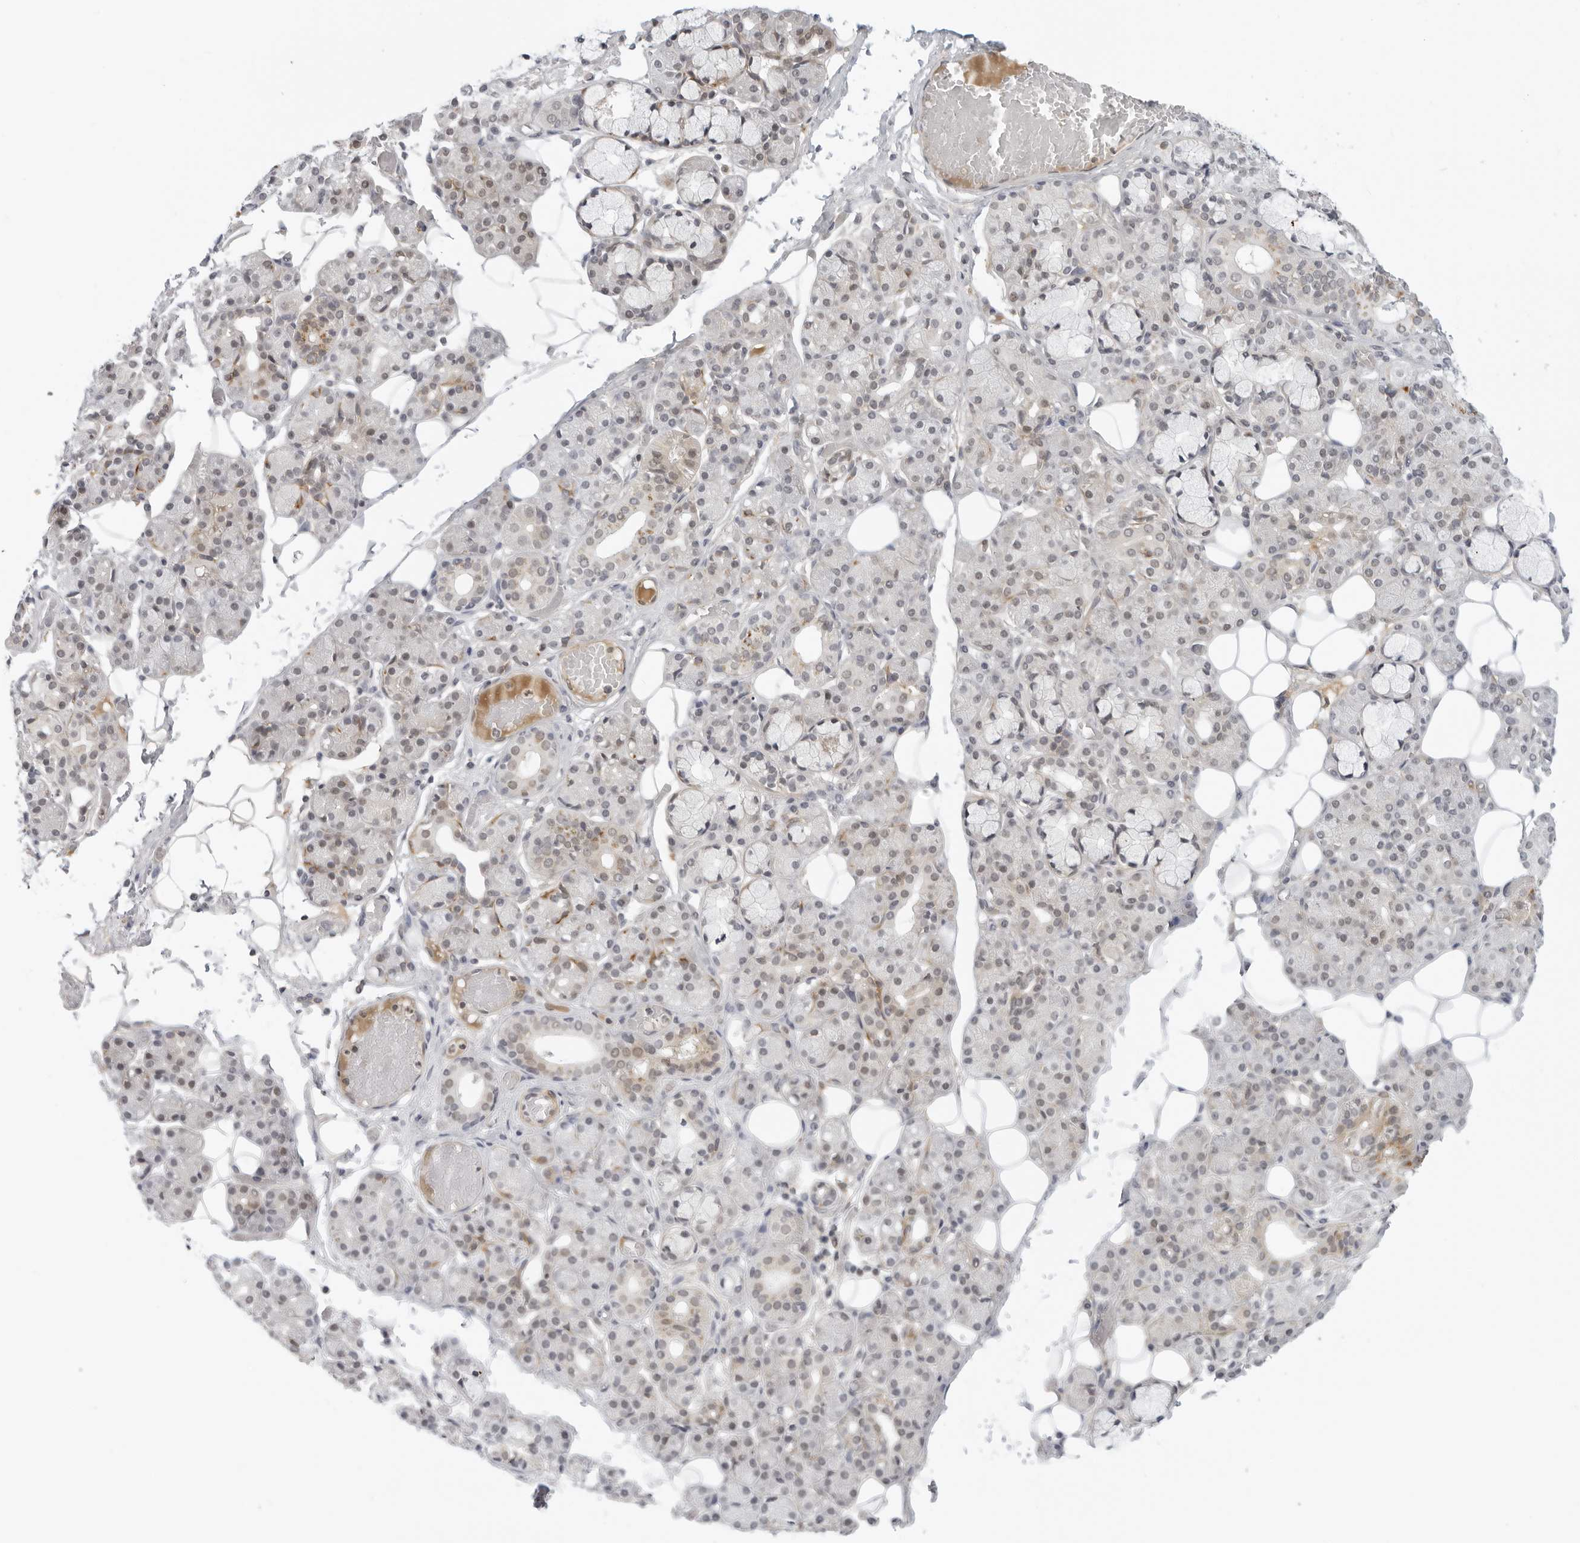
{"staining": {"intensity": "weak", "quantity": "<25%", "location": "nuclear"}, "tissue": "salivary gland", "cell_type": "Glandular cells", "image_type": "normal", "snomed": [{"axis": "morphology", "description": "Normal tissue, NOS"}, {"axis": "topography", "description": "Salivary gland"}], "caption": "Human salivary gland stained for a protein using immunohistochemistry shows no positivity in glandular cells.", "gene": "SUGCT", "patient": {"sex": "male", "age": 63}}